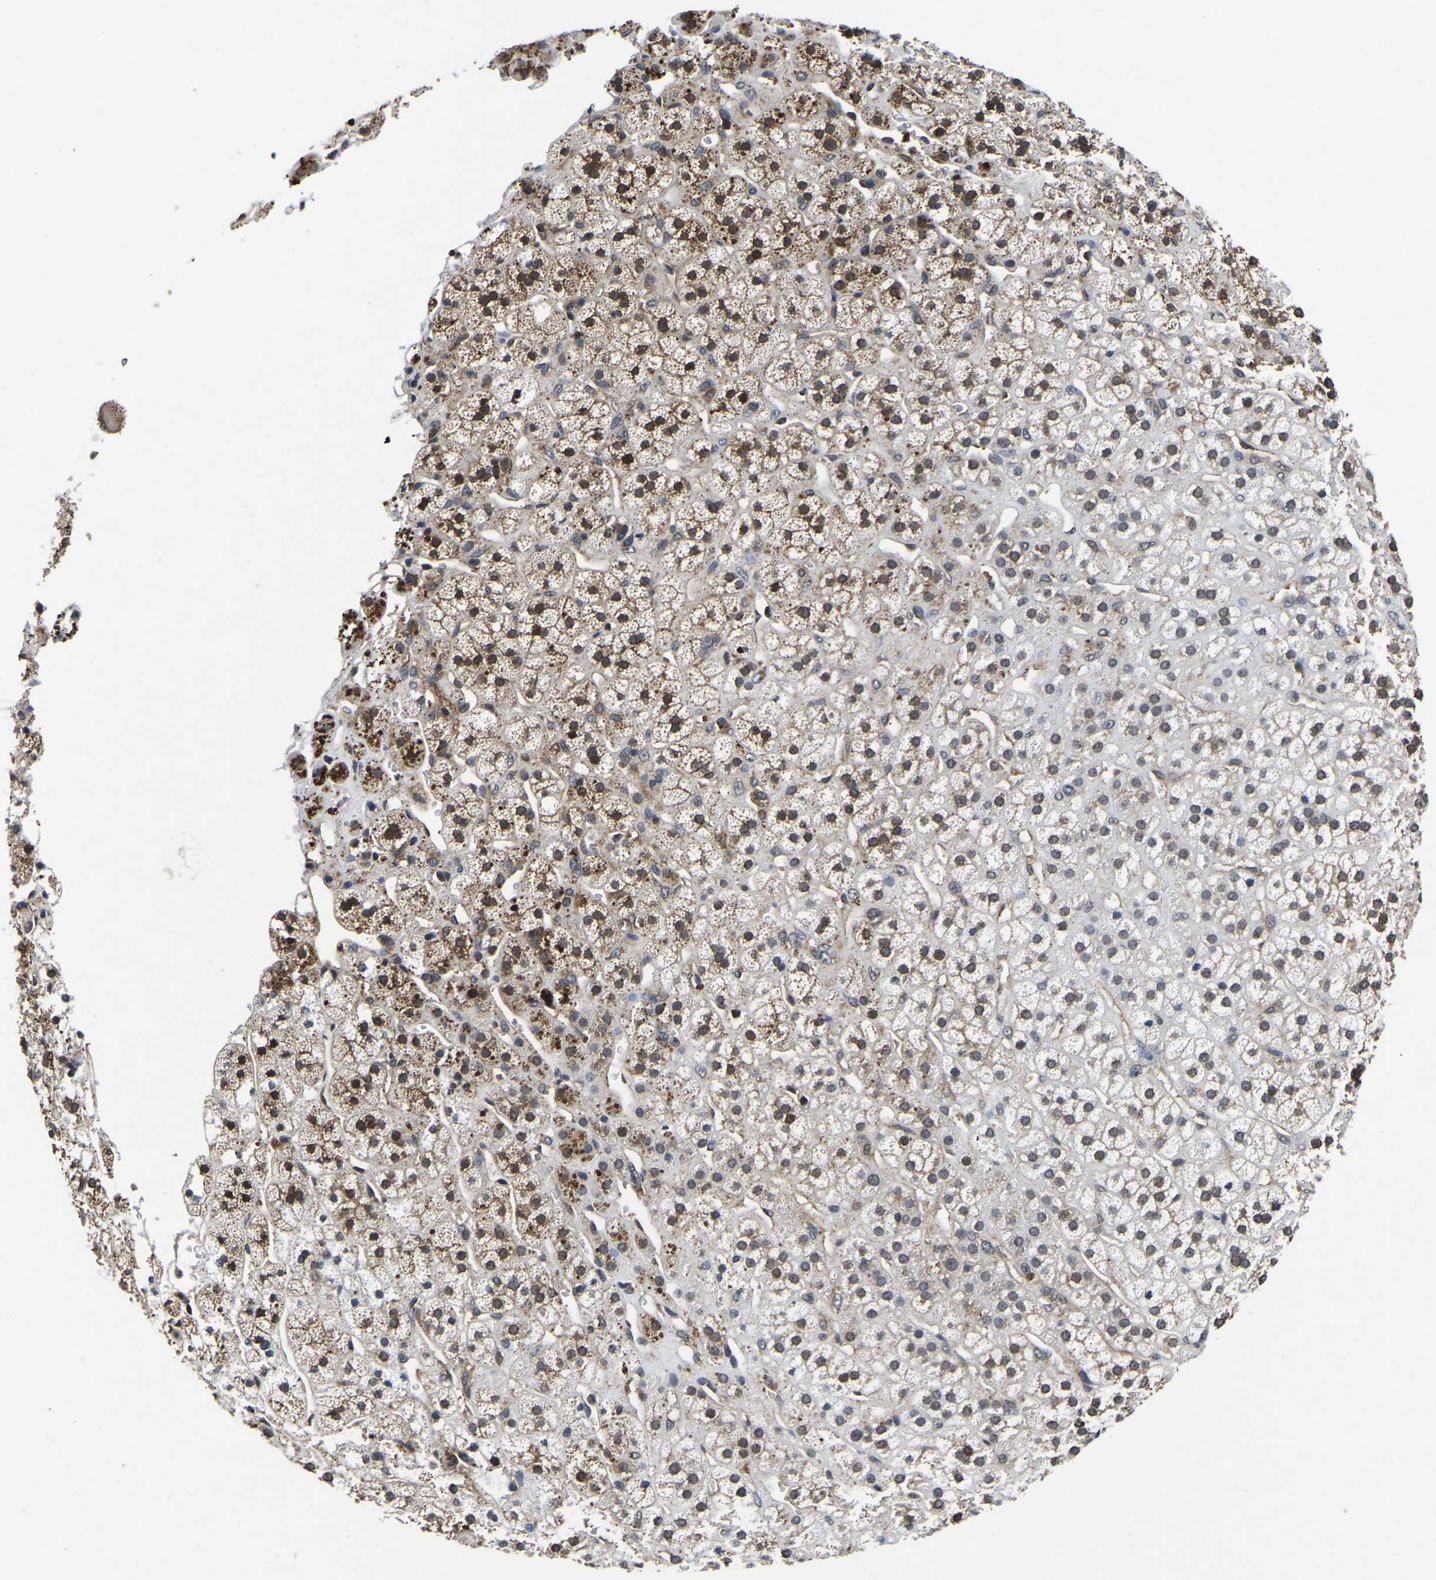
{"staining": {"intensity": "moderate", "quantity": ">75%", "location": "cytoplasmic/membranous"}, "tissue": "adrenal gland", "cell_type": "Glandular cells", "image_type": "normal", "snomed": [{"axis": "morphology", "description": "Normal tissue, NOS"}, {"axis": "topography", "description": "Adrenal gland"}], "caption": "Adrenal gland stained with DAB (3,3'-diaminobenzidine) immunohistochemistry displays medium levels of moderate cytoplasmic/membranous expression in approximately >75% of glandular cells. Nuclei are stained in blue.", "gene": "FGD5", "patient": {"sex": "male", "age": 56}}